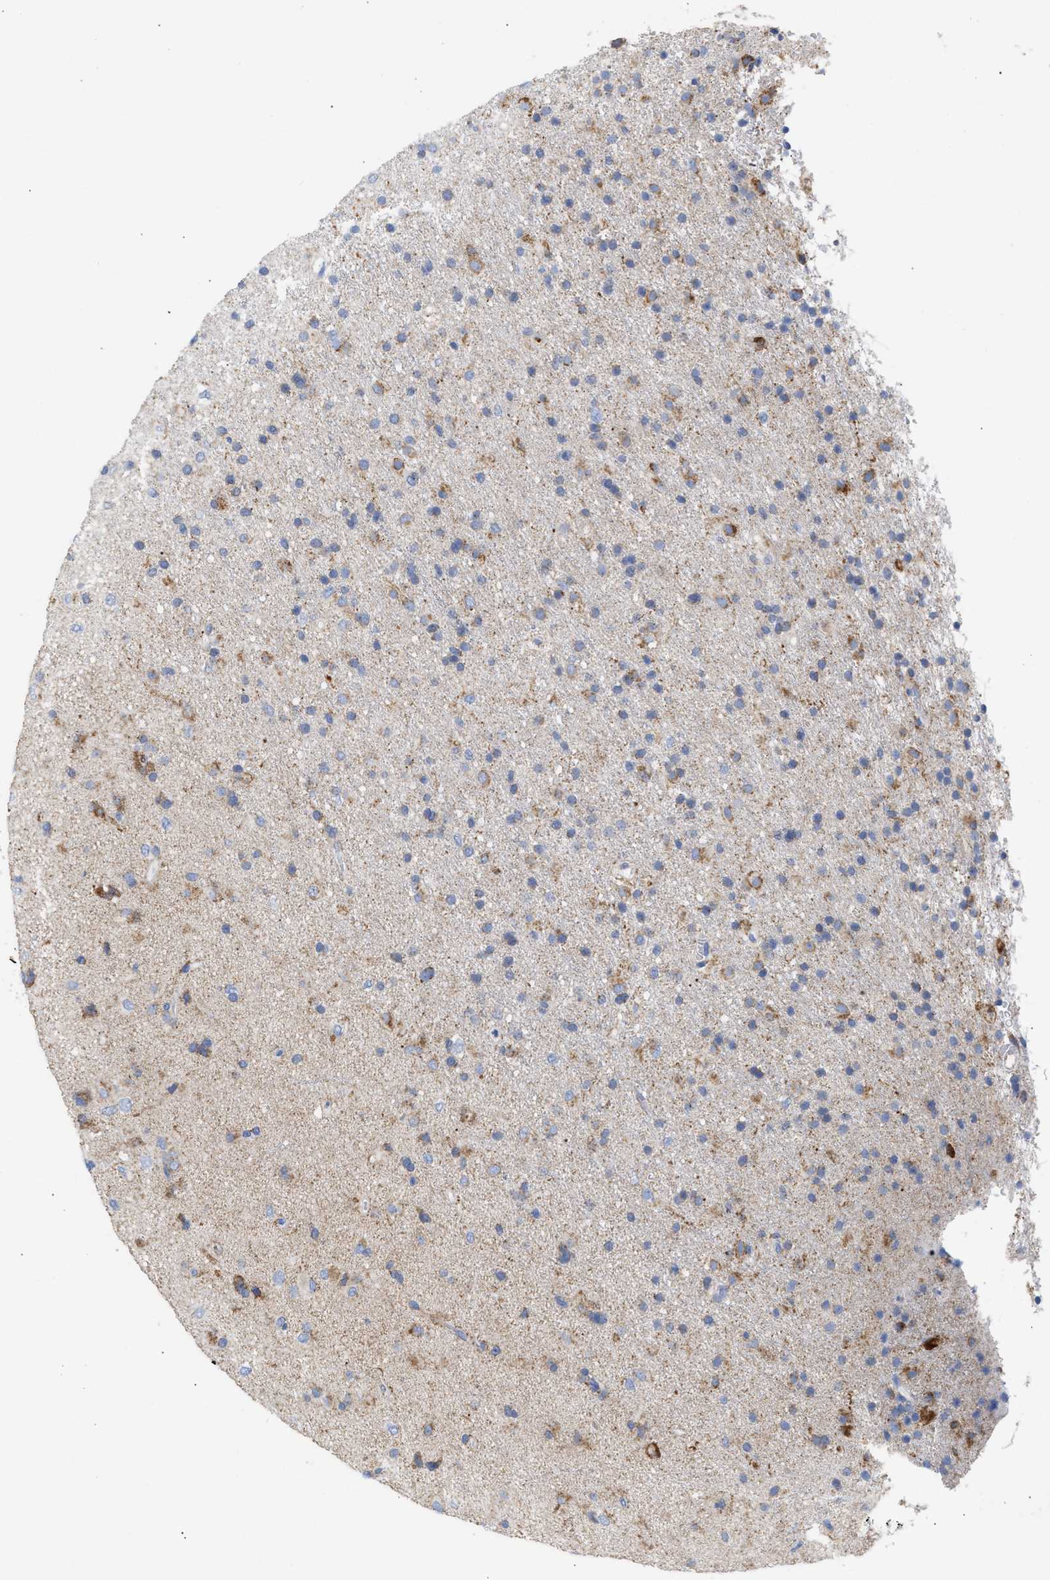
{"staining": {"intensity": "weak", "quantity": "25%-75%", "location": "cytoplasmic/membranous"}, "tissue": "glioma", "cell_type": "Tumor cells", "image_type": "cancer", "snomed": [{"axis": "morphology", "description": "Glioma, malignant, Low grade"}, {"axis": "topography", "description": "Brain"}], "caption": "Immunohistochemical staining of glioma exhibits low levels of weak cytoplasmic/membranous staining in approximately 25%-75% of tumor cells. The protein of interest is shown in brown color, while the nuclei are stained blue.", "gene": "ACOT13", "patient": {"sex": "male", "age": 65}}